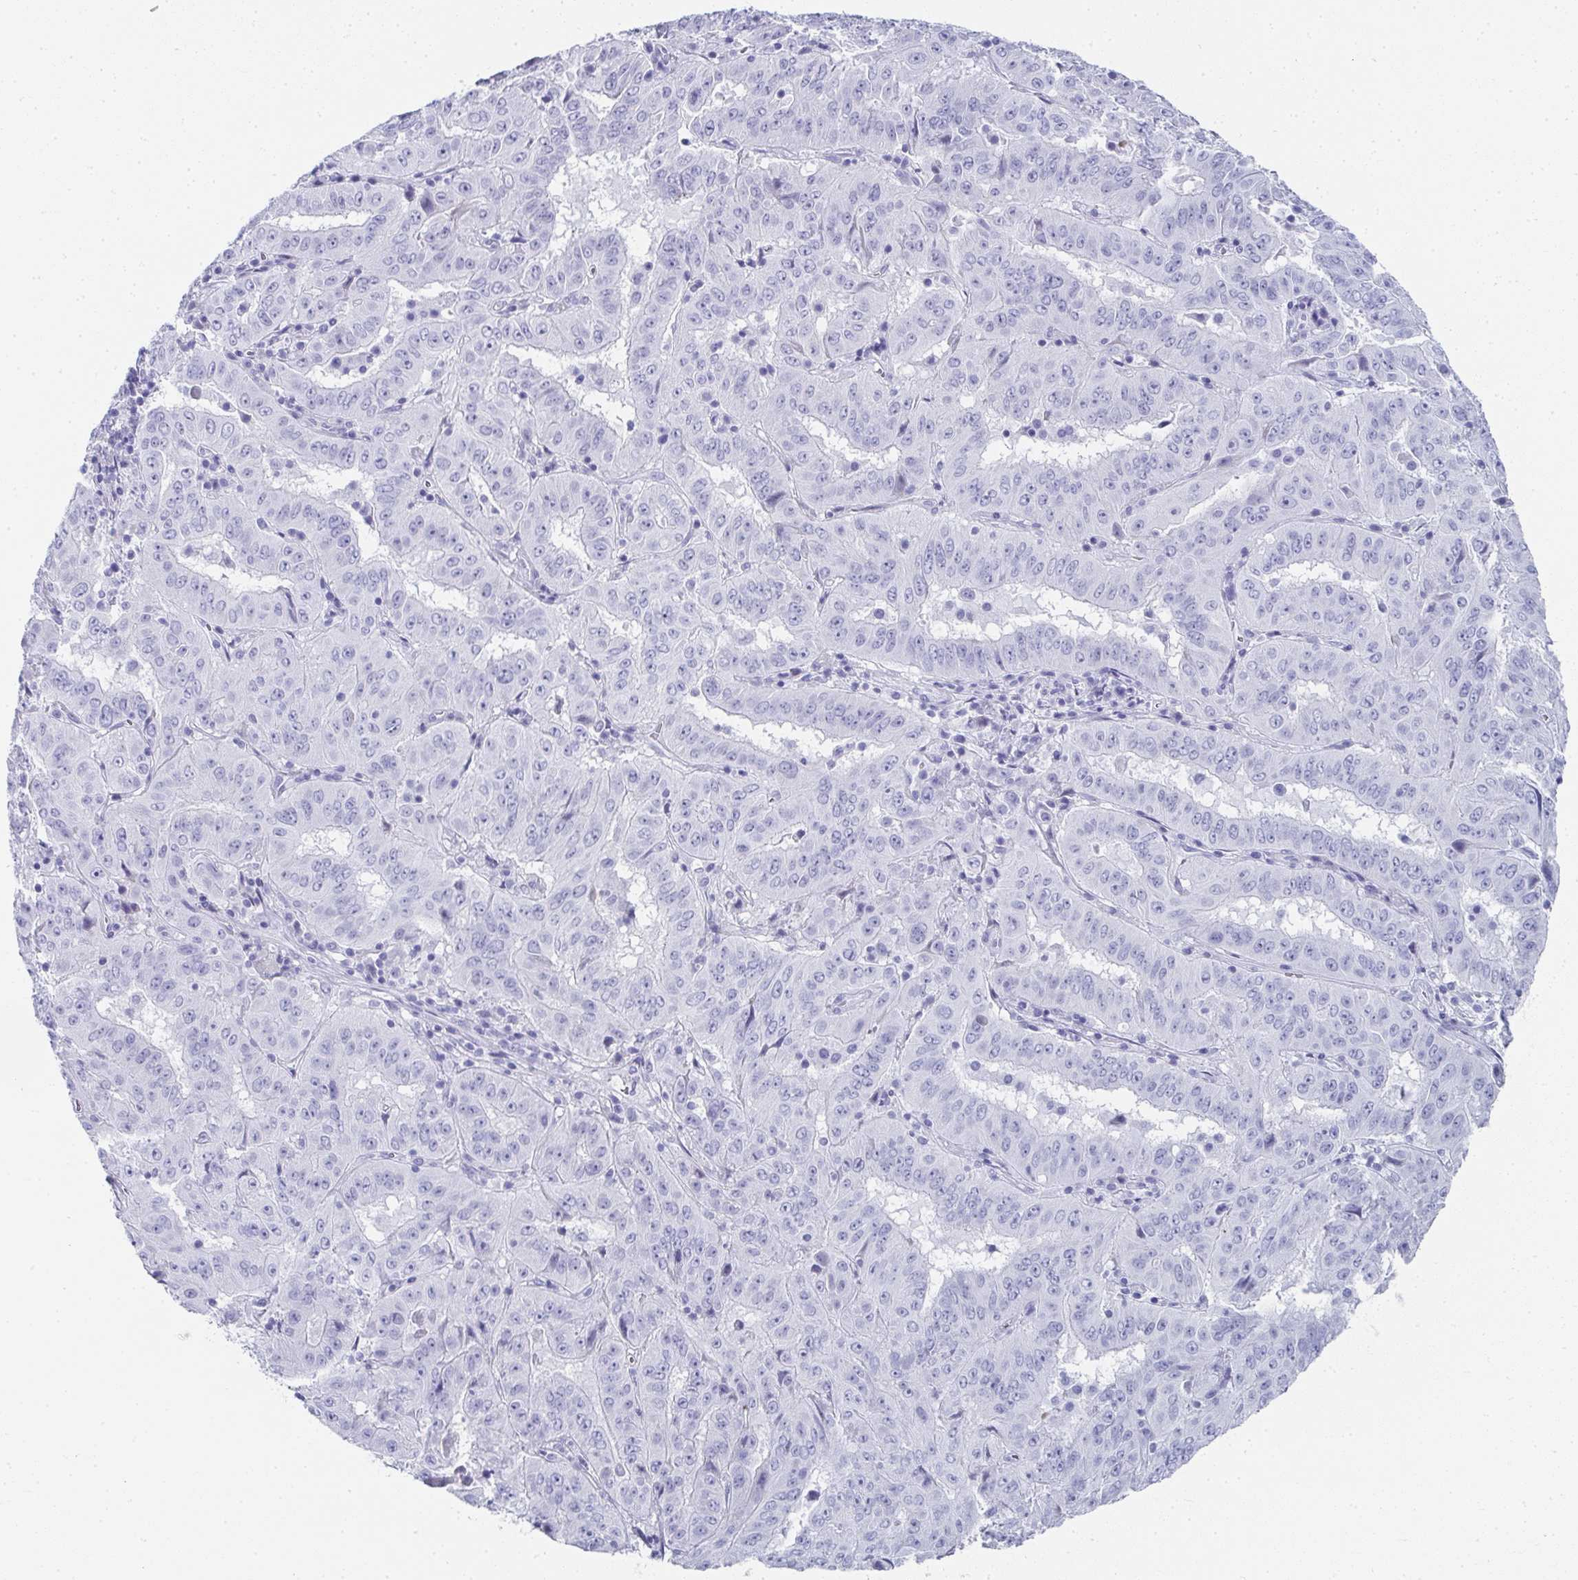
{"staining": {"intensity": "negative", "quantity": "none", "location": "none"}, "tissue": "pancreatic cancer", "cell_type": "Tumor cells", "image_type": "cancer", "snomed": [{"axis": "morphology", "description": "Adenocarcinoma, NOS"}, {"axis": "topography", "description": "Pancreas"}], "caption": "Histopathology image shows no protein positivity in tumor cells of pancreatic cancer tissue.", "gene": "SYCP1", "patient": {"sex": "male", "age": 63}}